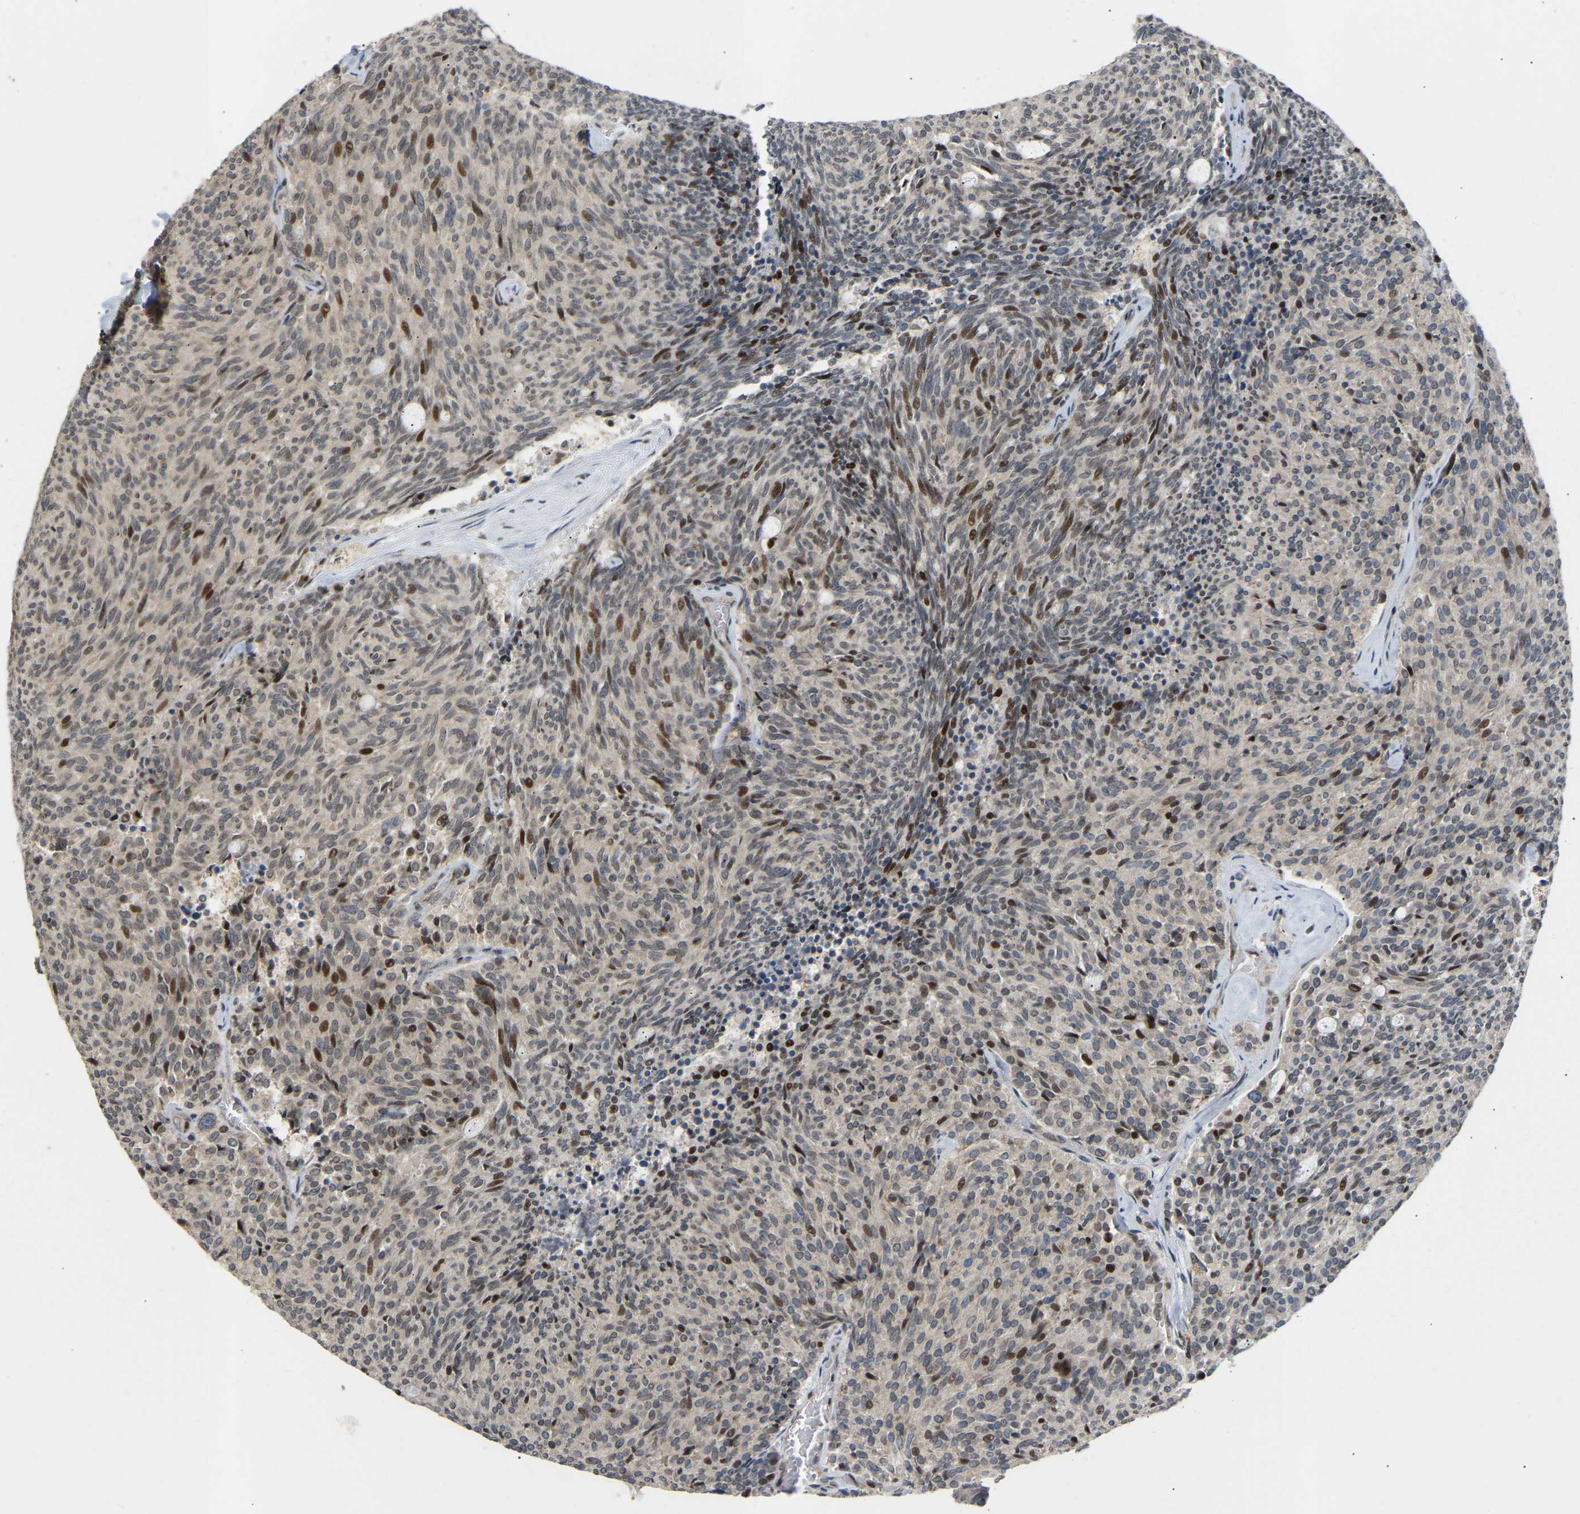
{"staining": {"intensity": "moderate", "quantity": "<25%", "location": "nuclear"}, "tissue": "carcinoid", "cell_type": "Tumor cells", "image_type": "cancer", "snomed": [{"axis": "morphology", "description": "Carcinoid, malignant, NOS"}, {"axis": "topography", "description": "Pancreas"}], "caption": "Moderate nuclear expression for a protein is identified in approximately <25% of tumor cells of malignant carcinoid using immunohistochemistry (IHC).", "gene": "PTPN4", "patient": {"sex": "female", "age": 54}}